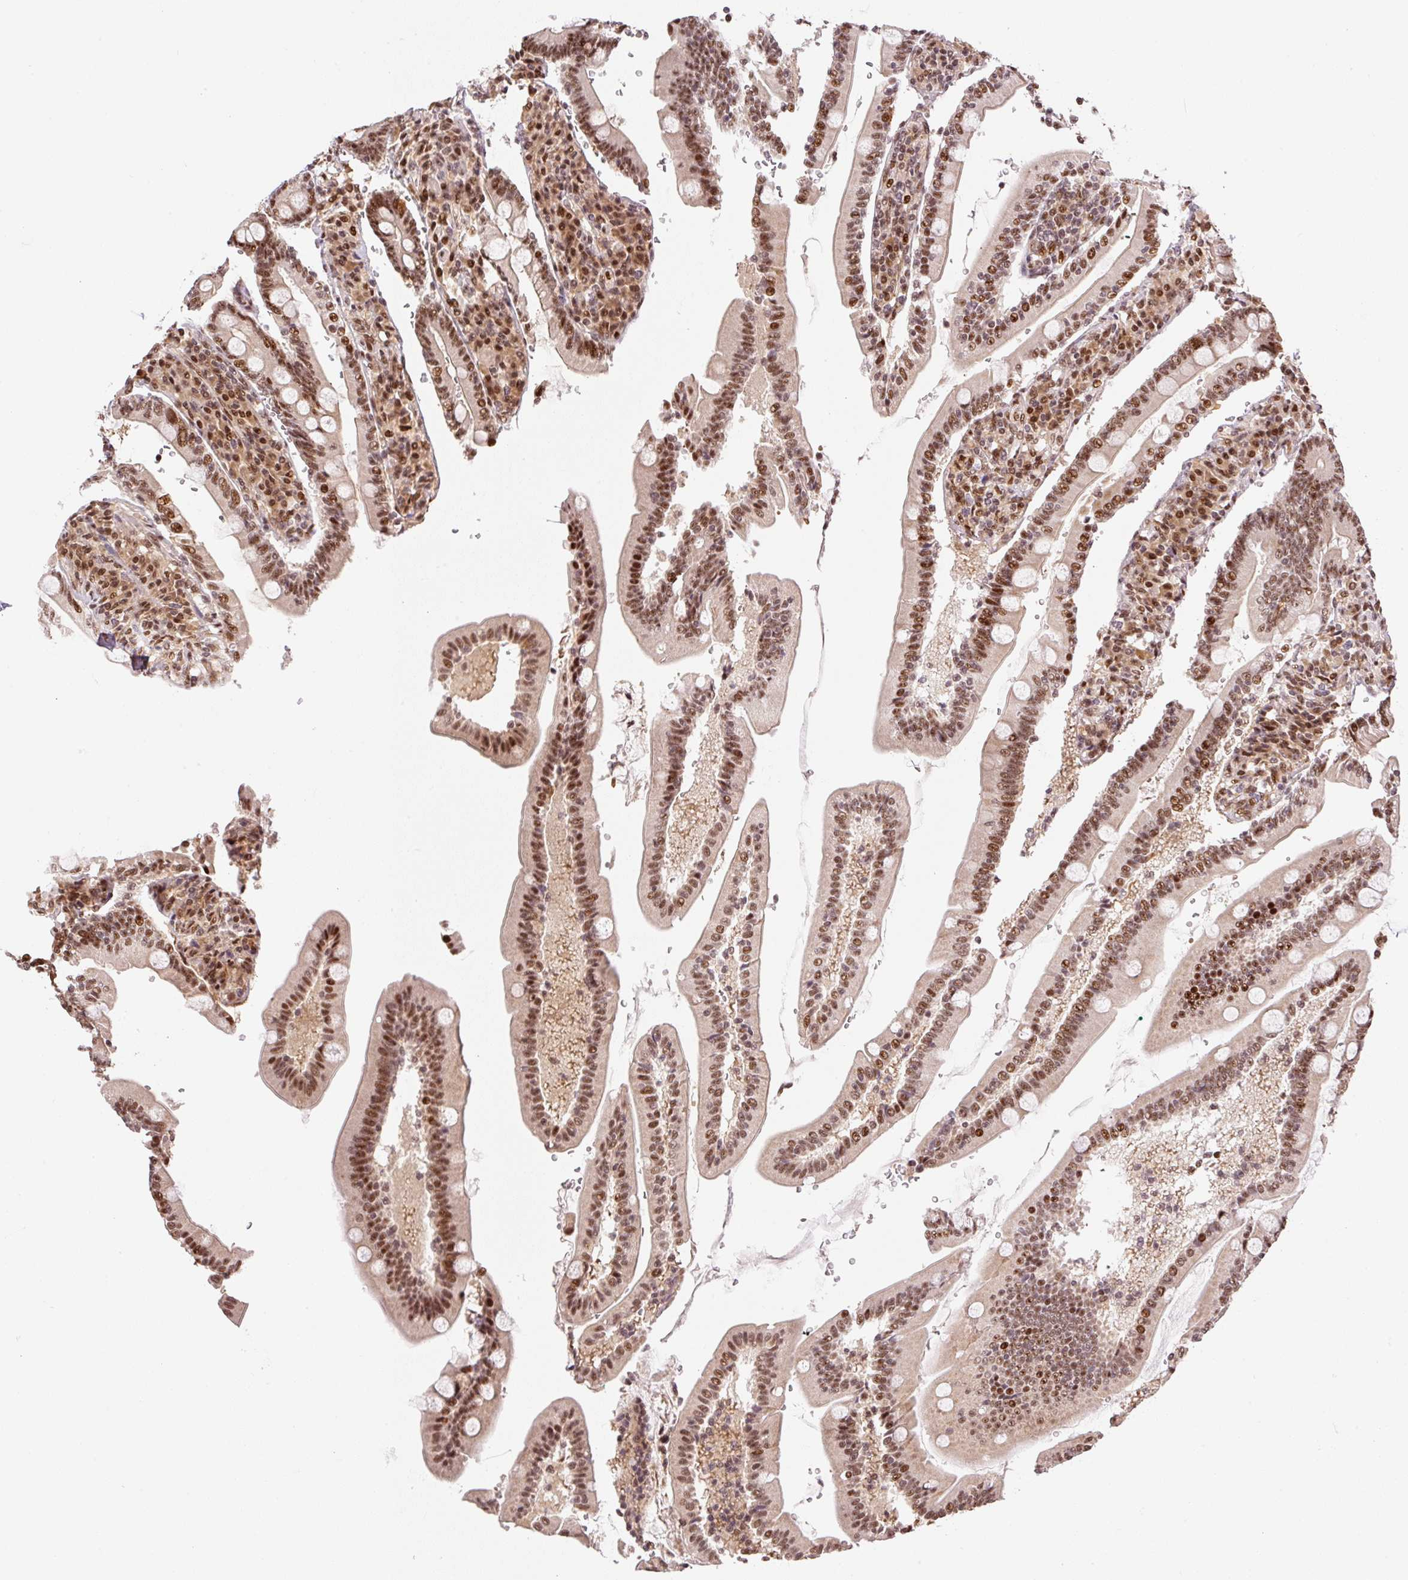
{"staining": {"intensity": "strong", "quantity": ">75%", "location": "nuclear"}, "tissue": "duodenum", "cell_type": "Glandular cells", "image_type": "normal", "snomed": [{"axis": "morphology", "description": "Normal tissue, NOS"}, {"axis": "topography", "description": "Duodenum"}], "caption": "Immunohistochemical staining of unremarkable duodenum shows high levels of strong nuclear staining in about >75% of glandular cells.", "gene": "INTS8", "patient": {"sex": "female", "age": 67}}